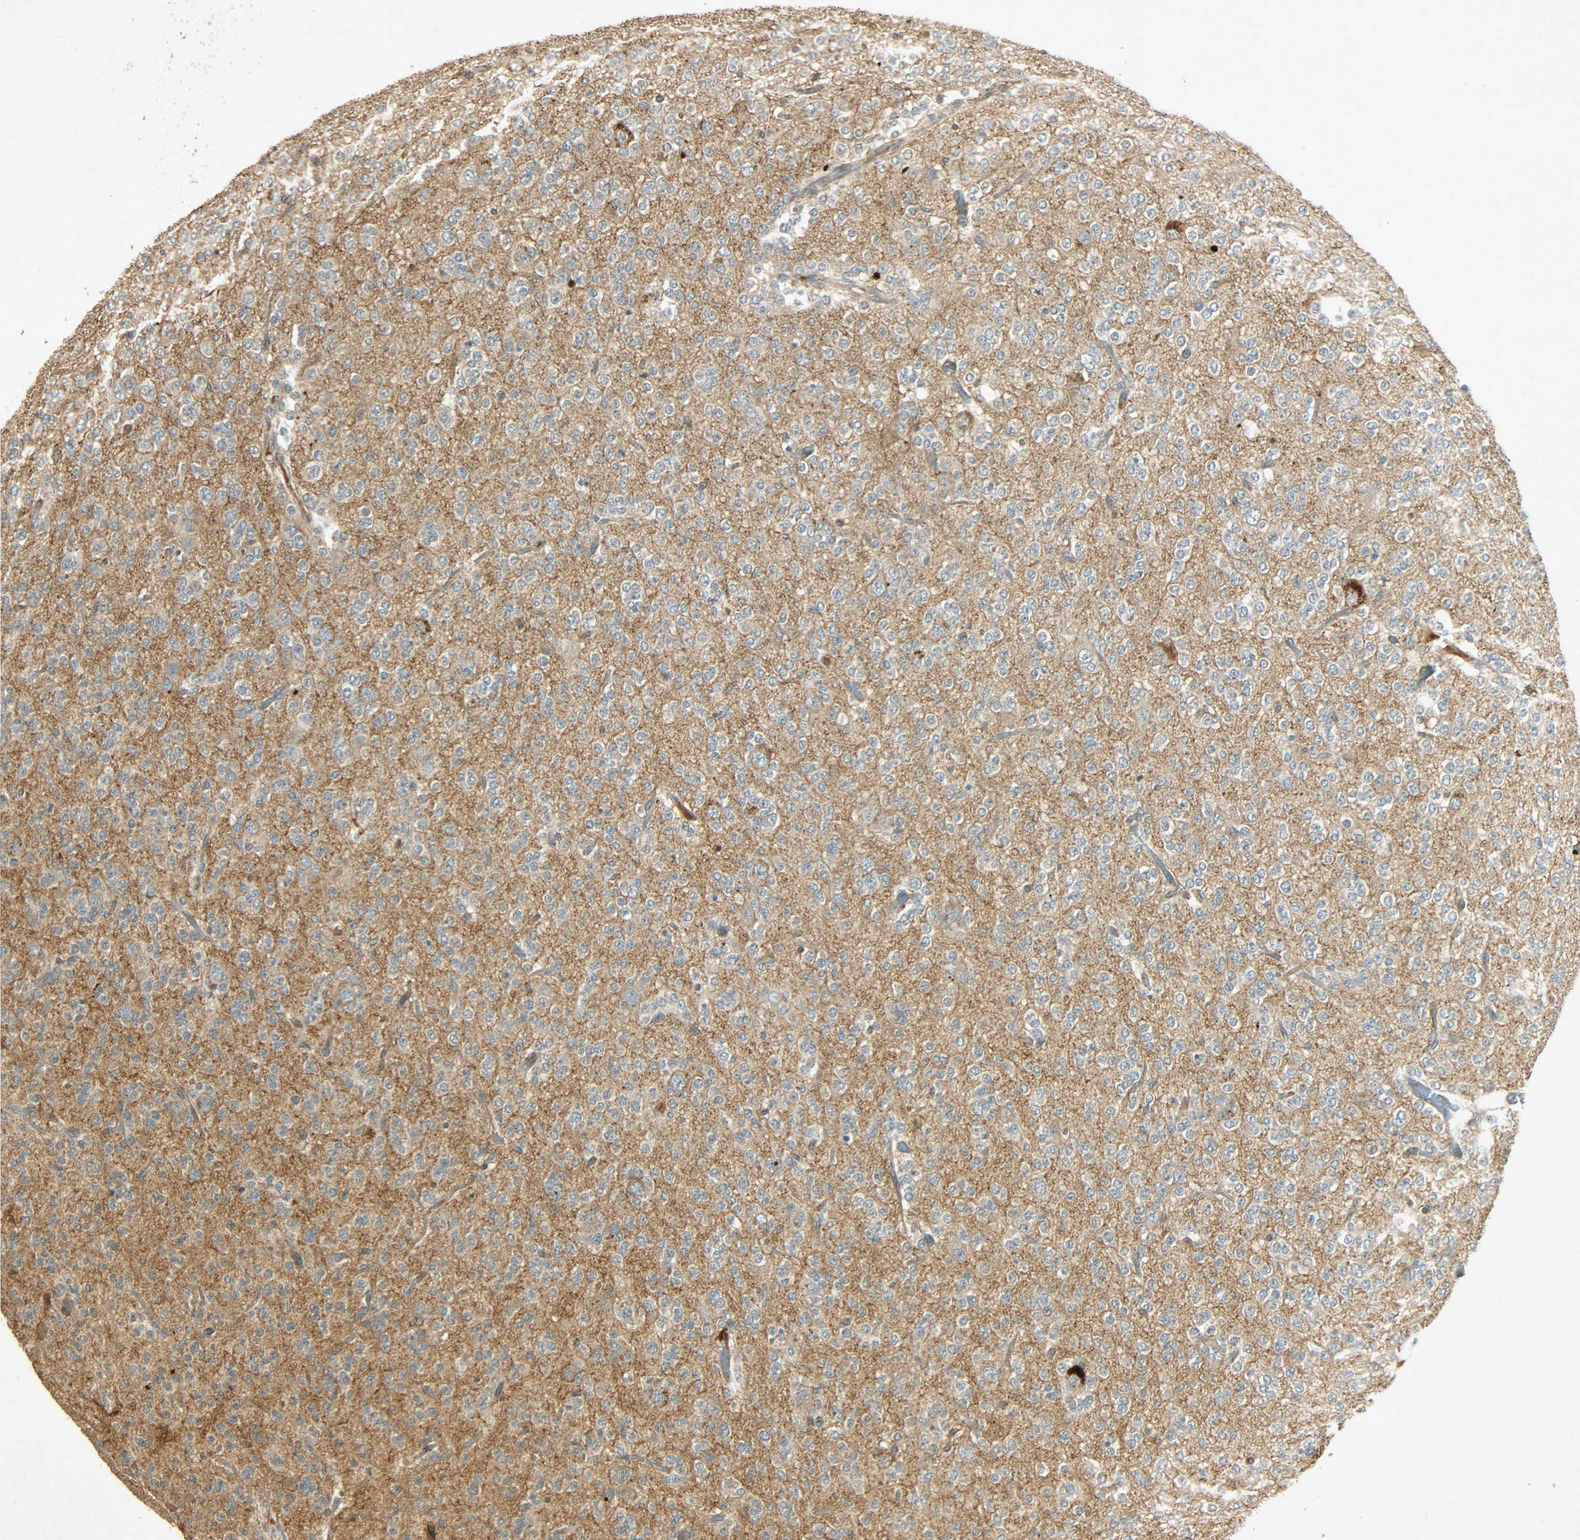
{"staining": {"intensity": "weak", "quantity": ">75%", "location": "cytoplasmic/membranous"}, "tissue": "glioma", "cell_type": "Tumor cells", "image_type": "cancer", "snomed": [{"axis": "morphology", "description": "Glioma, malignant, Low grade"}, {"axis": "topography", "description": "Brain"}], "caption": "High-magnification brightfield microscopy of malignant glioma (low-grade) stained with DAB (3,3'-diaminobenzidine) (brown) and counterstained with hematoxylin (blue). tumor cells exhibit weak cytoplasmic/membranous expression is identified in approximately>75% of cells. (Stains: DAB in brown, nuclei in blue, Microscopy: brightfield microscopy at high magnification).", "gene": "ATP2B1", "patient": {"sex": "male", "age": 38}}